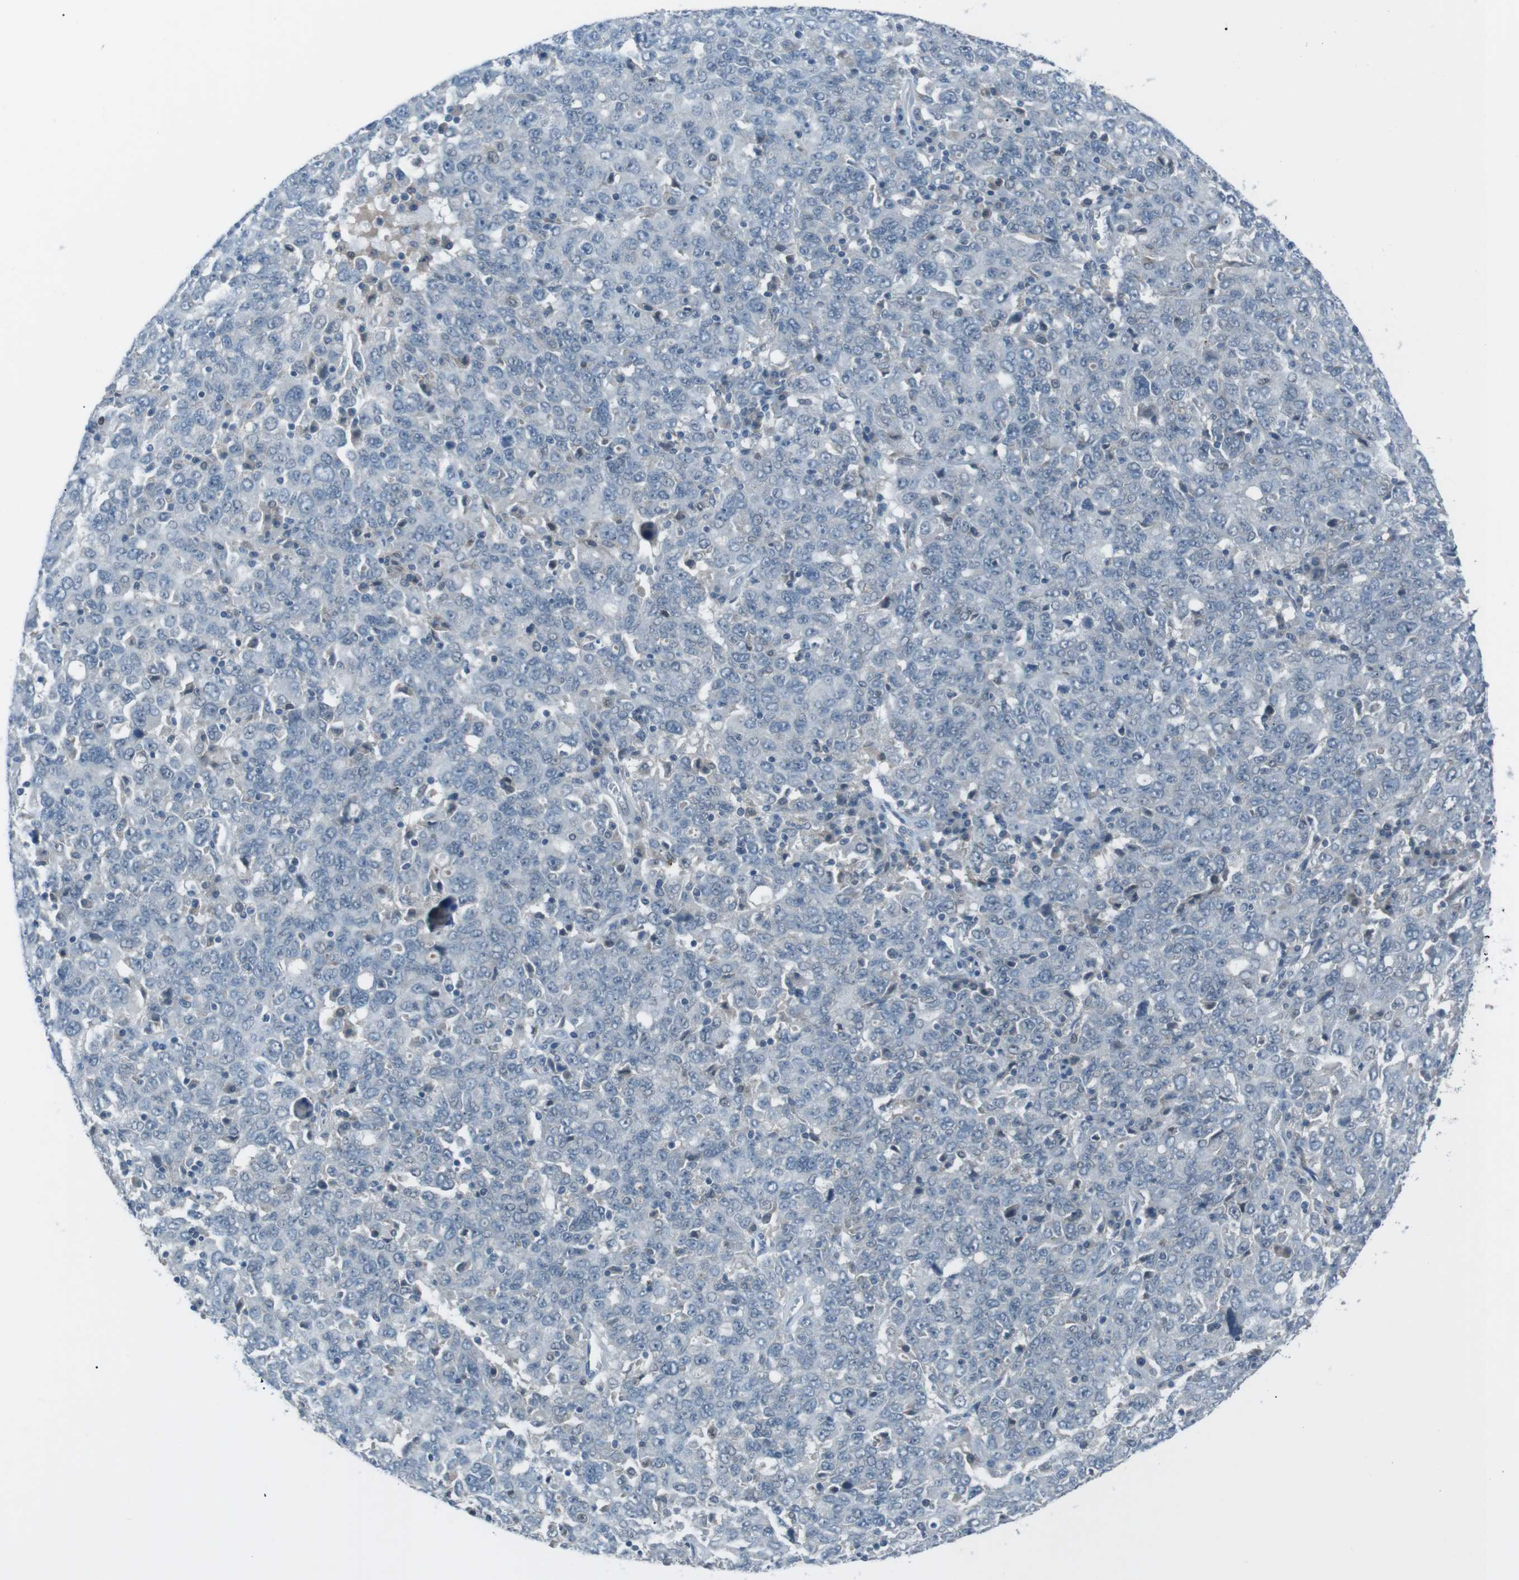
{"staining": {"intensity": "negative", "quantity": "none", "location": "none"}, "tissue": "ovarian cancer", "cell_type": "Tumor cells", "image_type": "cancer", "snomed": [{"axis": "morphology", "description": "Carcinoma, endometroid"}, {"axis": "topography", "description": "Ovary"}], "caption": "Tumor cells are negative for protein expression in human ovarian cancer (endometroid carcinoma). The staining is performed using DAB brown chromogen with nuclei counter-stained in using hematoxylin.", "gene": "FCRLA", "patient": {"sex": "female", "age": 62}}